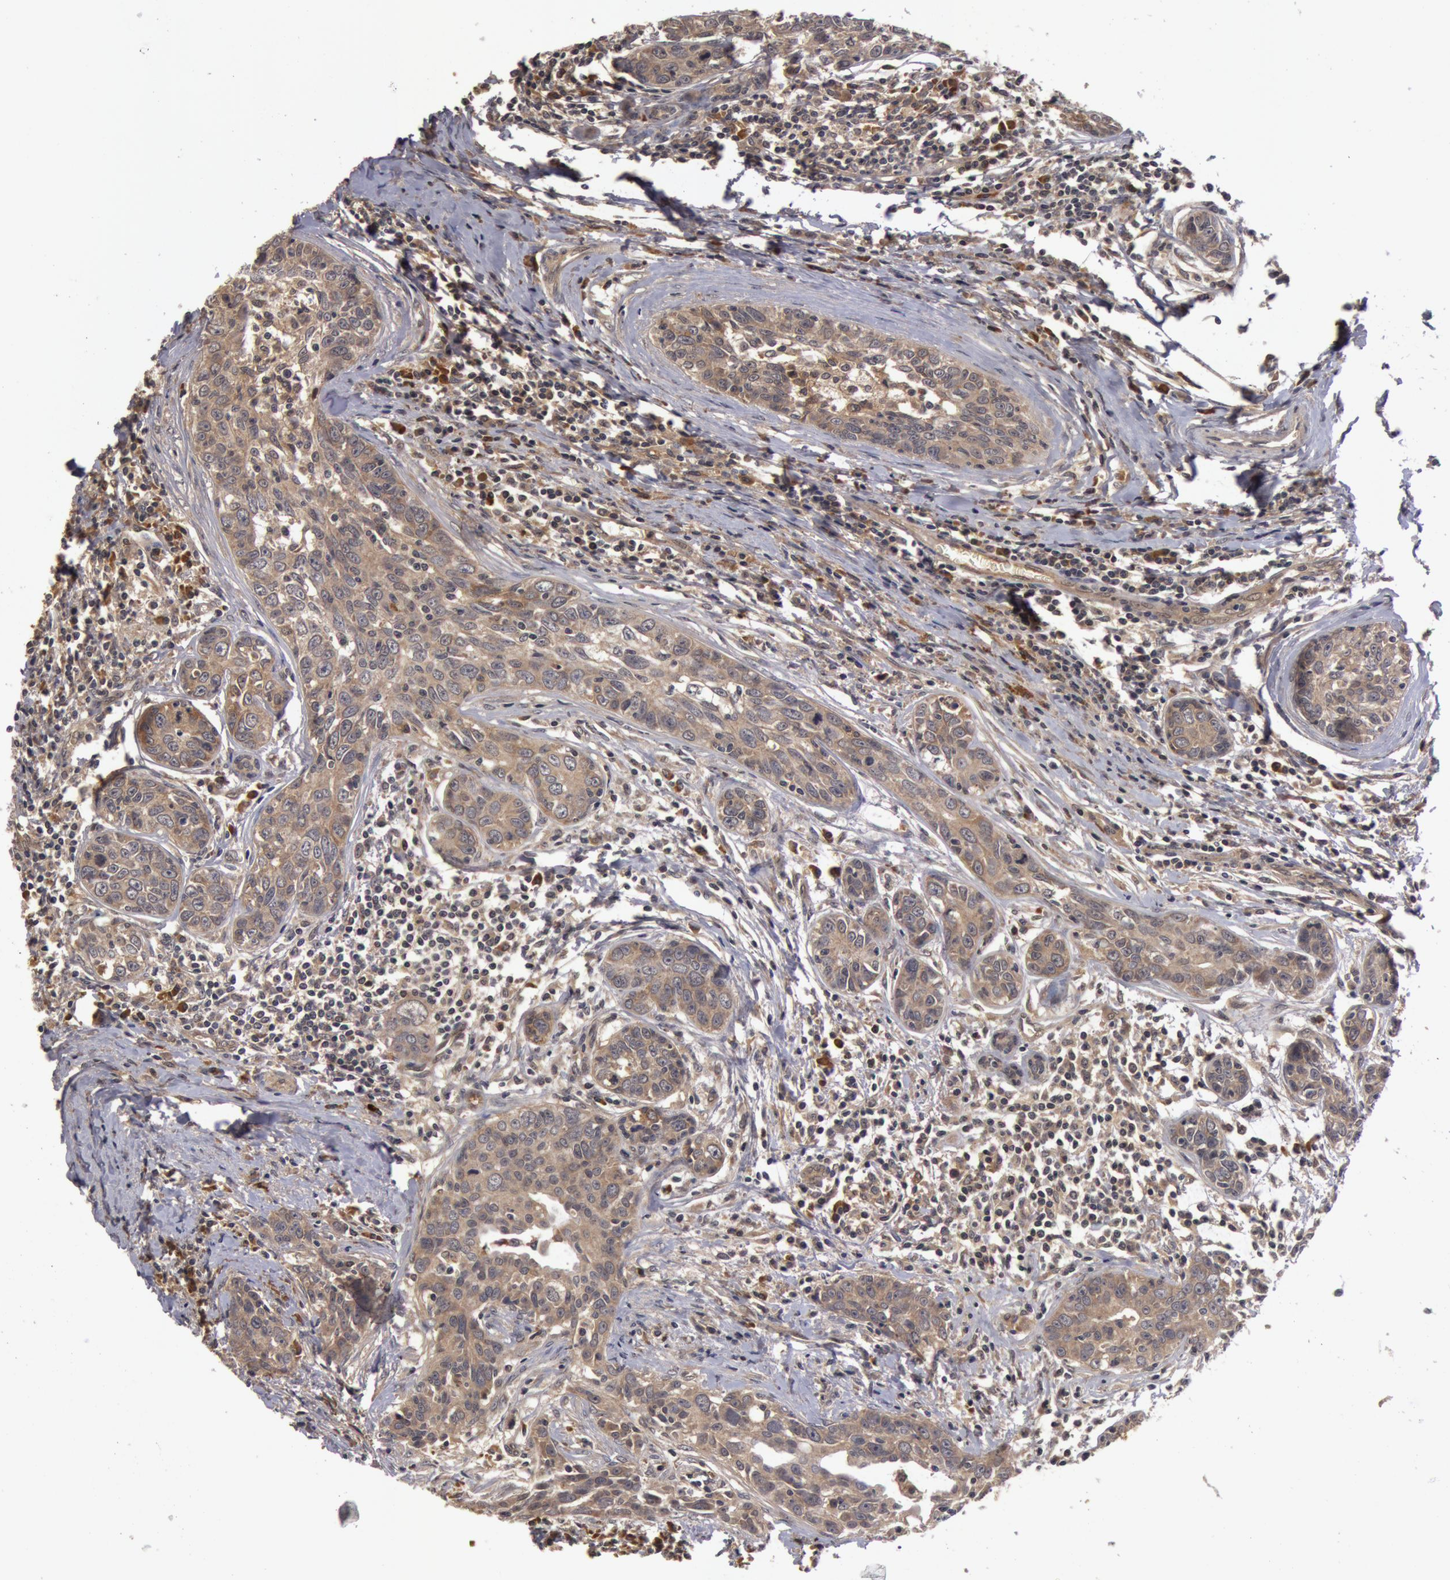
{"staining": {"intensity": "moderate", "quantity": ">75%", "location": "cytoplasmic/membranous"}, "tissue": "breast cancer", "cell_type": "Tumor cells", "image_type": "cancer", "snomed": [{"axis": "morphology", "description": "Duct carcinoma"}, {"axis": "topography", "description": "Breast"}], "caption": "About >75% of tumor cells in human intraductal carcinoma (breast) exhibit moderate cytoplasmic/membranous protein expression as visualized by brown immunohistochemical staining.", "gene": "BCHE", "patient": {"sex": "female", "age": 50}}